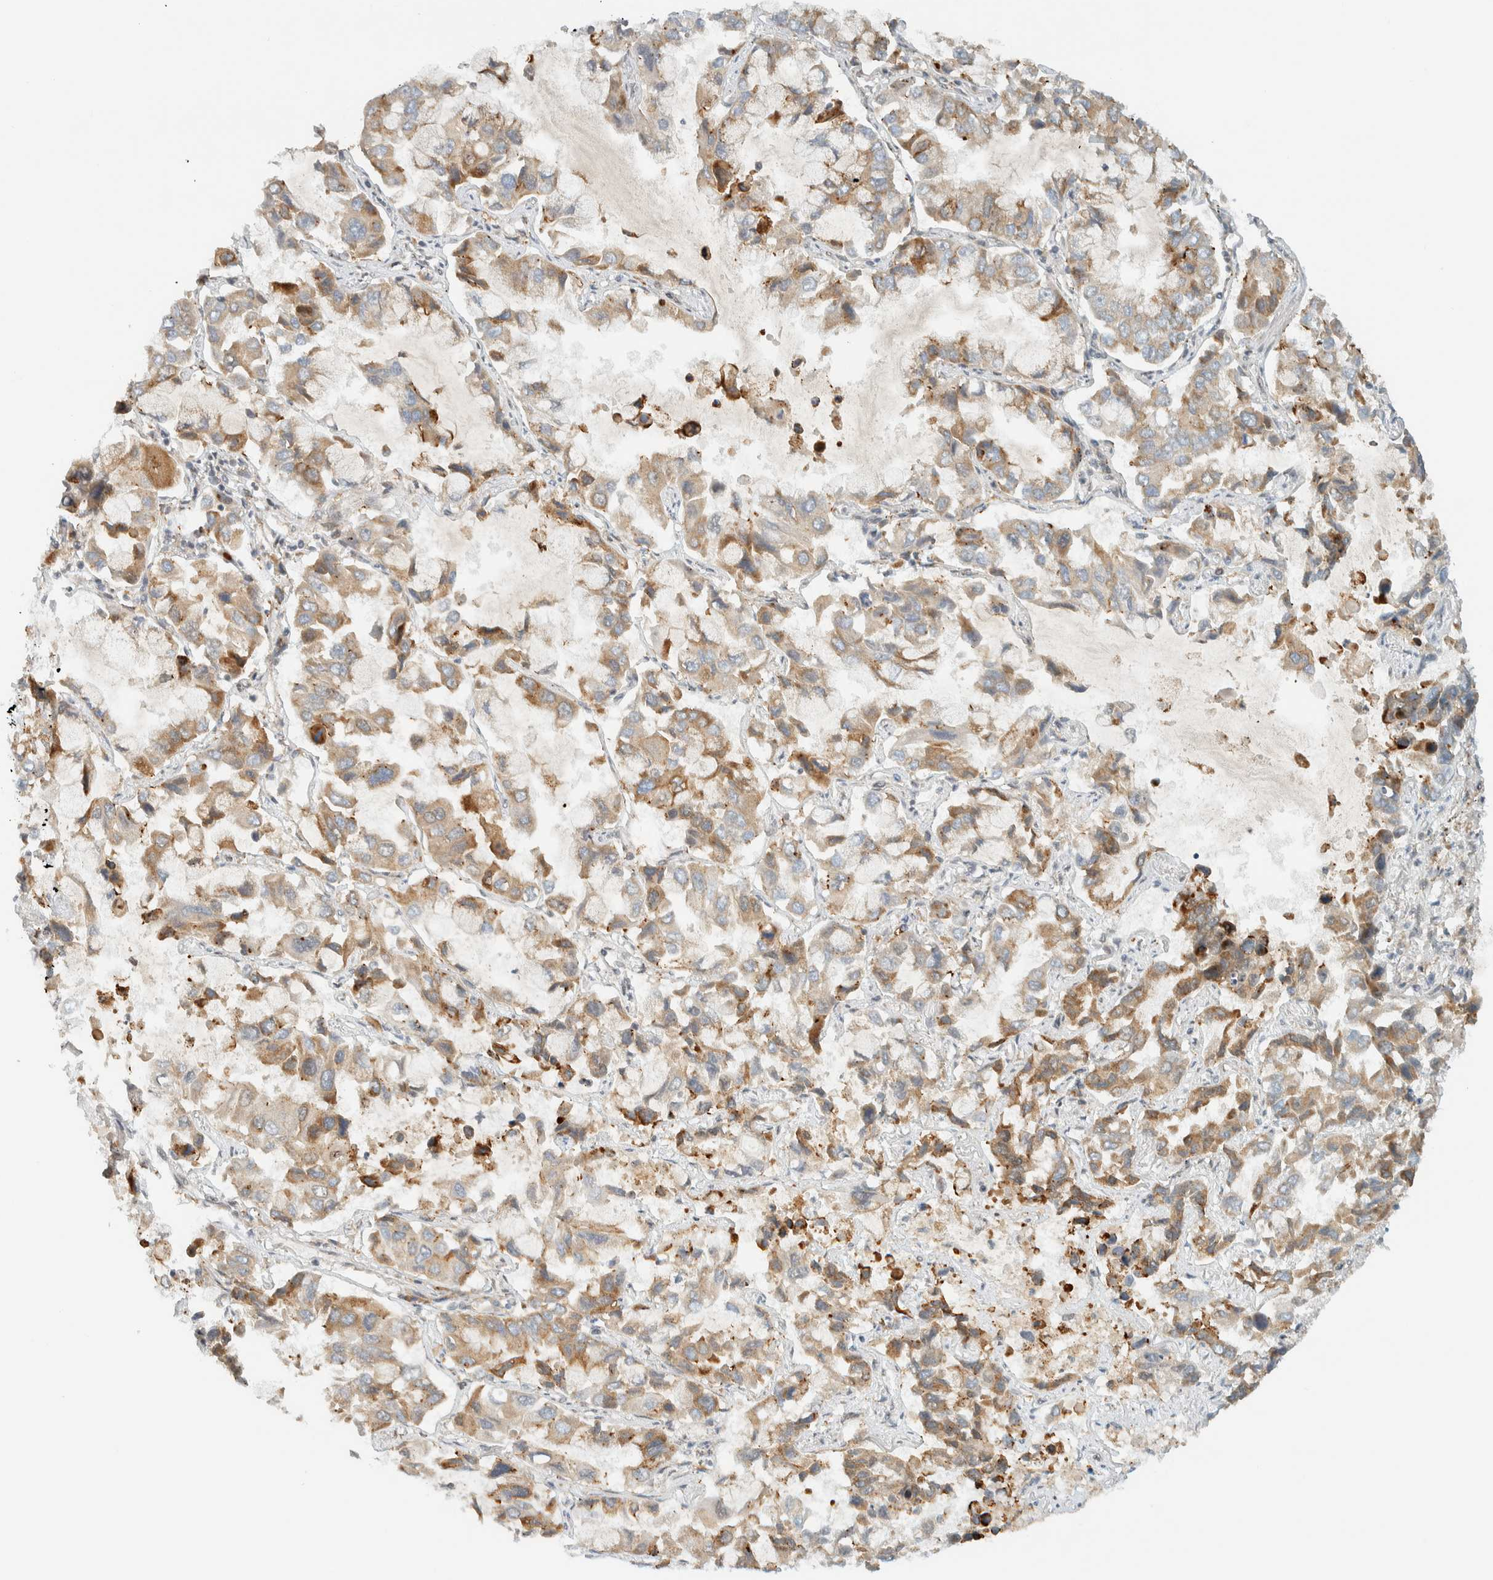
{"staining": {"intensity": "weak", "quantity": ">75%", "location": "cytoplasmic/membranous"}, "tissue": "lung cancer", "cell_type": "Tumor cells", "image_type": "cancer", "snomed": [{"axis": "morphology", "description": "Adenocarcinoma, NOS"}, {"axis": "topography", "description": "Lung"}], "caption": "Lung adenocarcinoma stained for a protein exhibits weak cytoplasmic/membranous positivity in tumor cells.", "gene": "ITPRID1", "patient": {"sex": "male", "age": 64}}